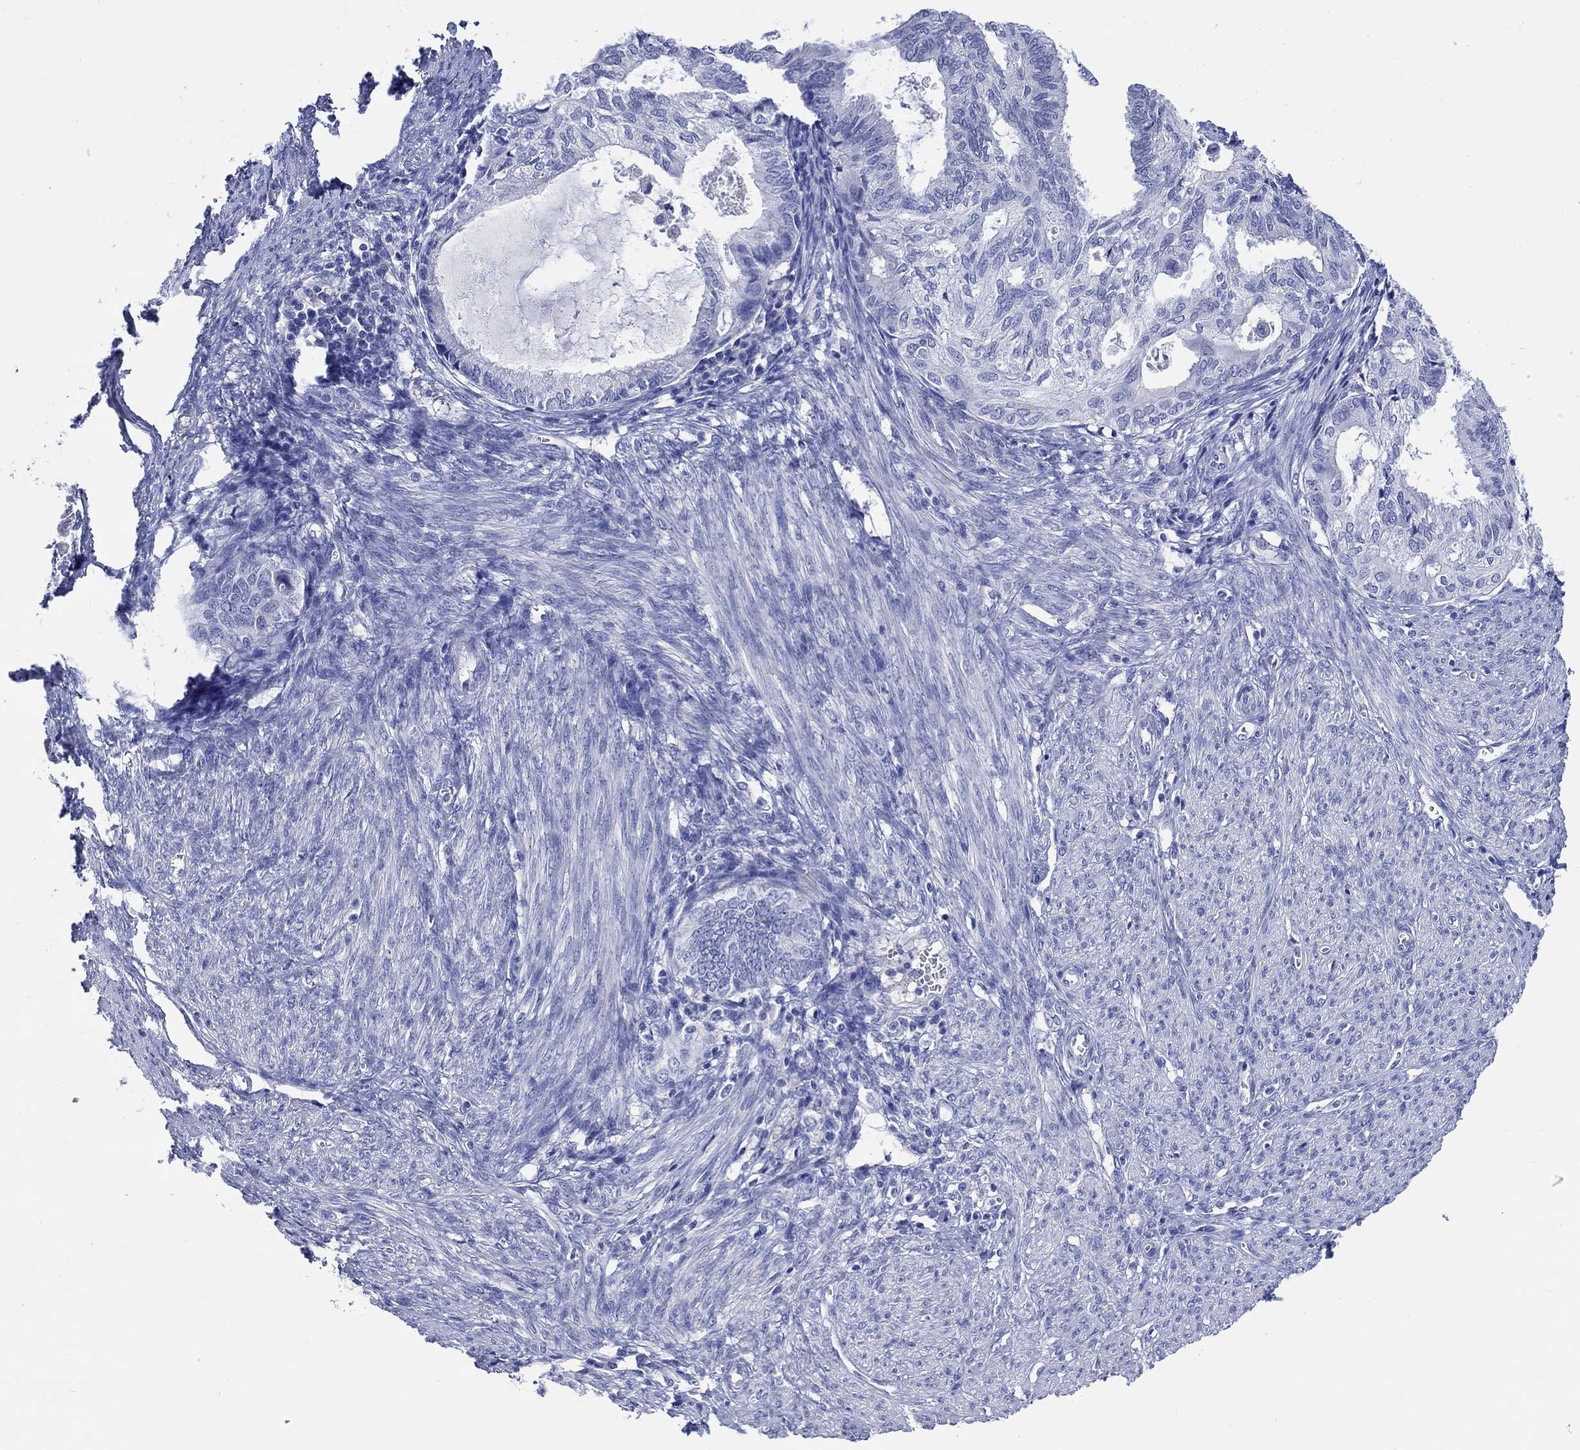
{"staining": {"intensity": "negative", "quantity": "none", "location": "none"}, "tissue": "endometrial cancer", "cell_type": "Tumor cells", "image_type": "cancer", "snomed": [{"axis": "morphology", "description": "Adenocarcinoma, NOS"}, {"axis": "topography", "description": "Endometrium"}], "caption": "IHC photomicrograph of neoplastic tissue: endometrial adenocarcinoma stained with DAB (3,3'-diaminobenzidine) shows no significant protein staining in tumor cells.", "gene": "TOMM20L", "patient": {"sex": "female", "age": 86}}